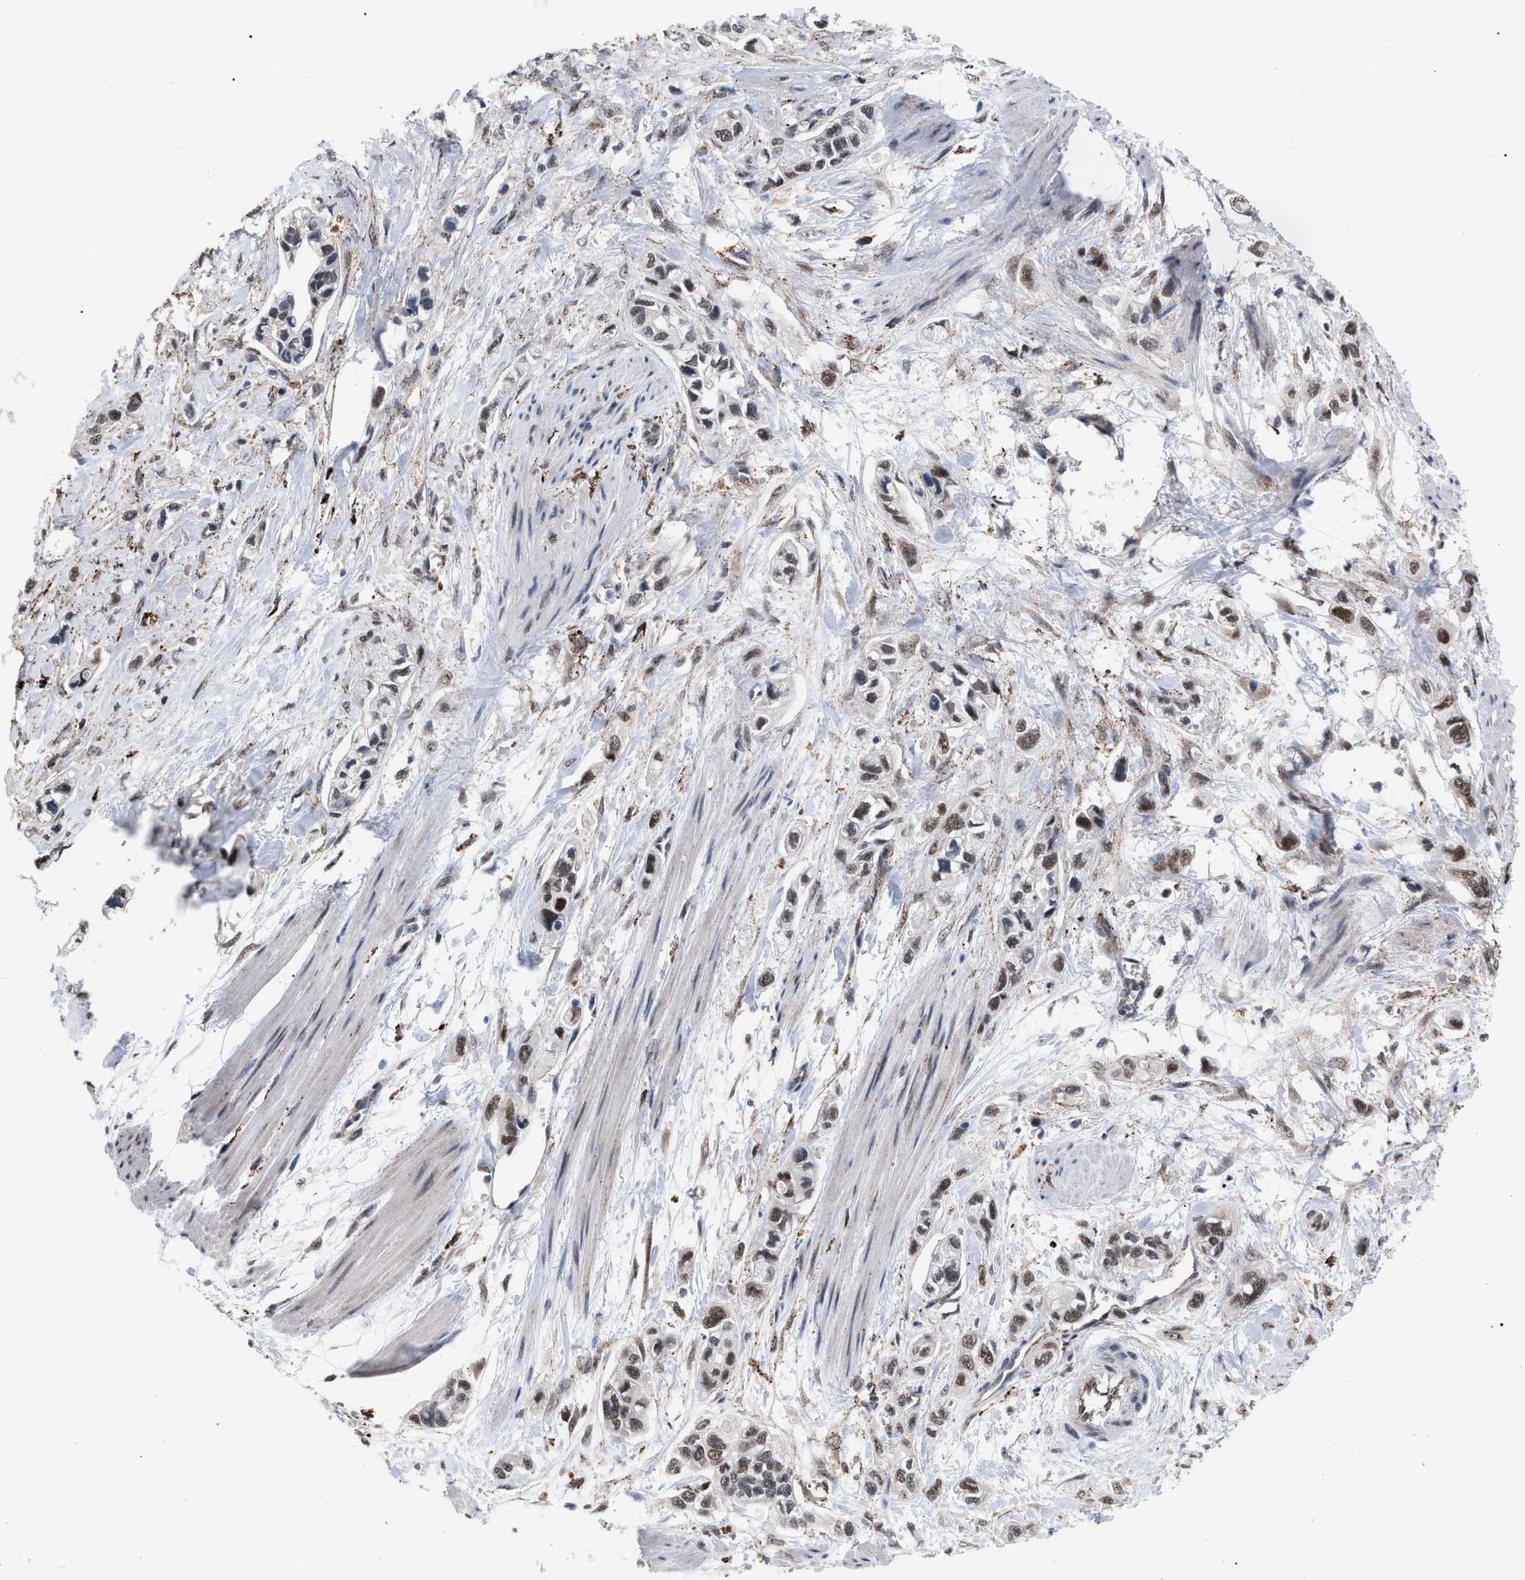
{"staining": {"intensity": "weak", "quantity": ">75%", "location": "nuclear"}, "tissue": "pancreatic cancer", "cell_type": "Tumor cells", "image_type": "cancer", "snomed": [{"axis": "morphology", "description": "Adenocarcinoma, NOS"}, {"axis": "topography", "description": "Pancreas"}], "caption": "This histopathology image shows immunohistochemistry staining of adenocarcinoma (pancreatic), with low weak nuclear positivity in approximately >75% of tumor cells.", "gene": "UPF1", "patient": {"sex": "male", "age": 74}}